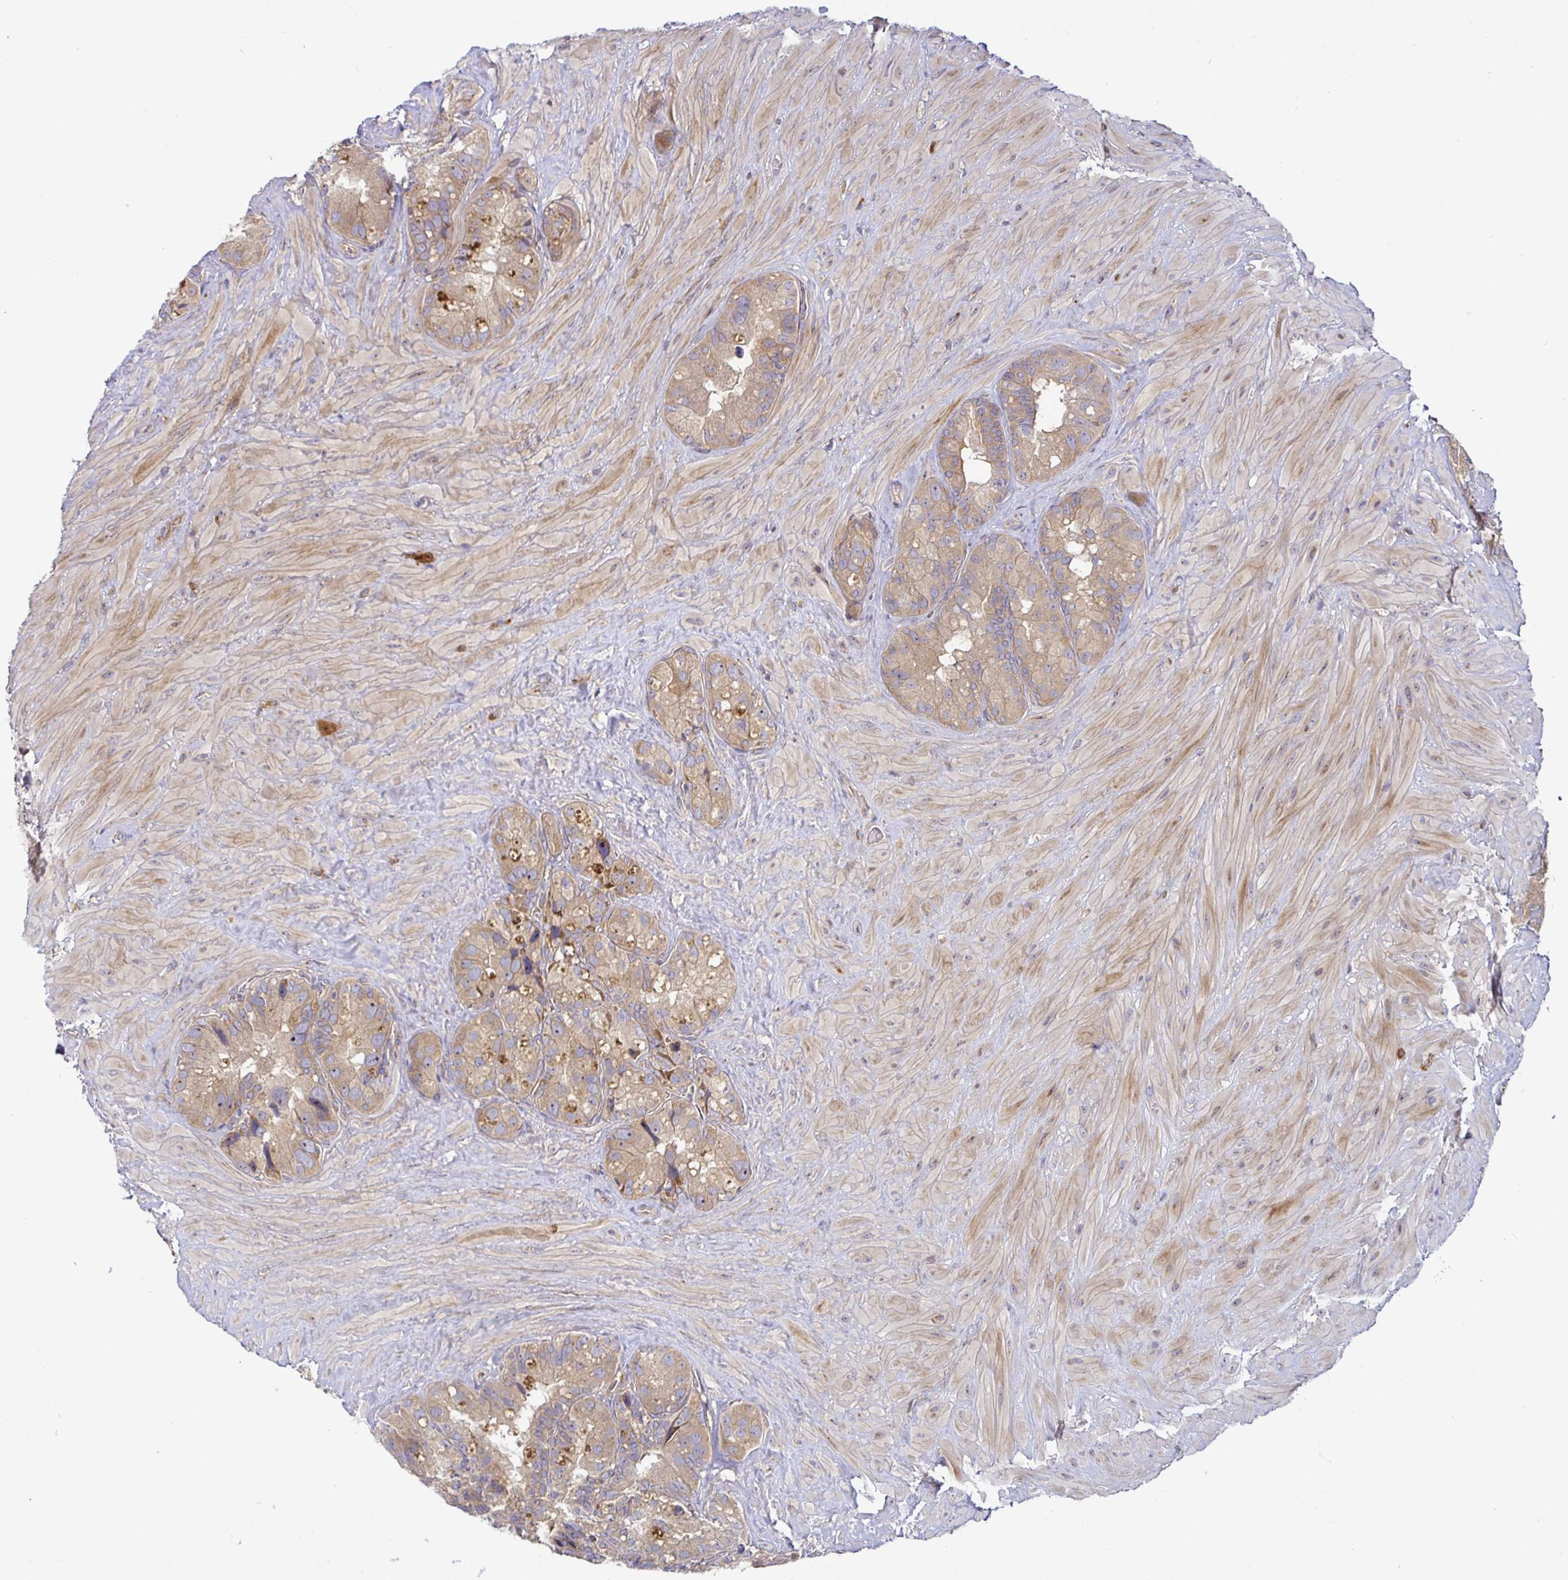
{"staining": {"intensity": "moderate", "quantity": ">75%", "location": "cytoplasmic/membranous"}, "tissue": "seminal vesicle", "cell_type": "Glandular cells", "image_type": "normal", "snomed": [{"axis": "morphology", "description": "Normal tissue, NOS"}, {"axis": "topography", "description": "Seminal veicle"}], "caption": "IHC micrograph of normal seminal vesicle stained for a protein (brown), which exhibits medium levels of moderate cytoplasmic/membranous positivity in approximately >75% of glandular cells.", "gene": "SNX8", "patient": {"sex": "male", "age": 60}}